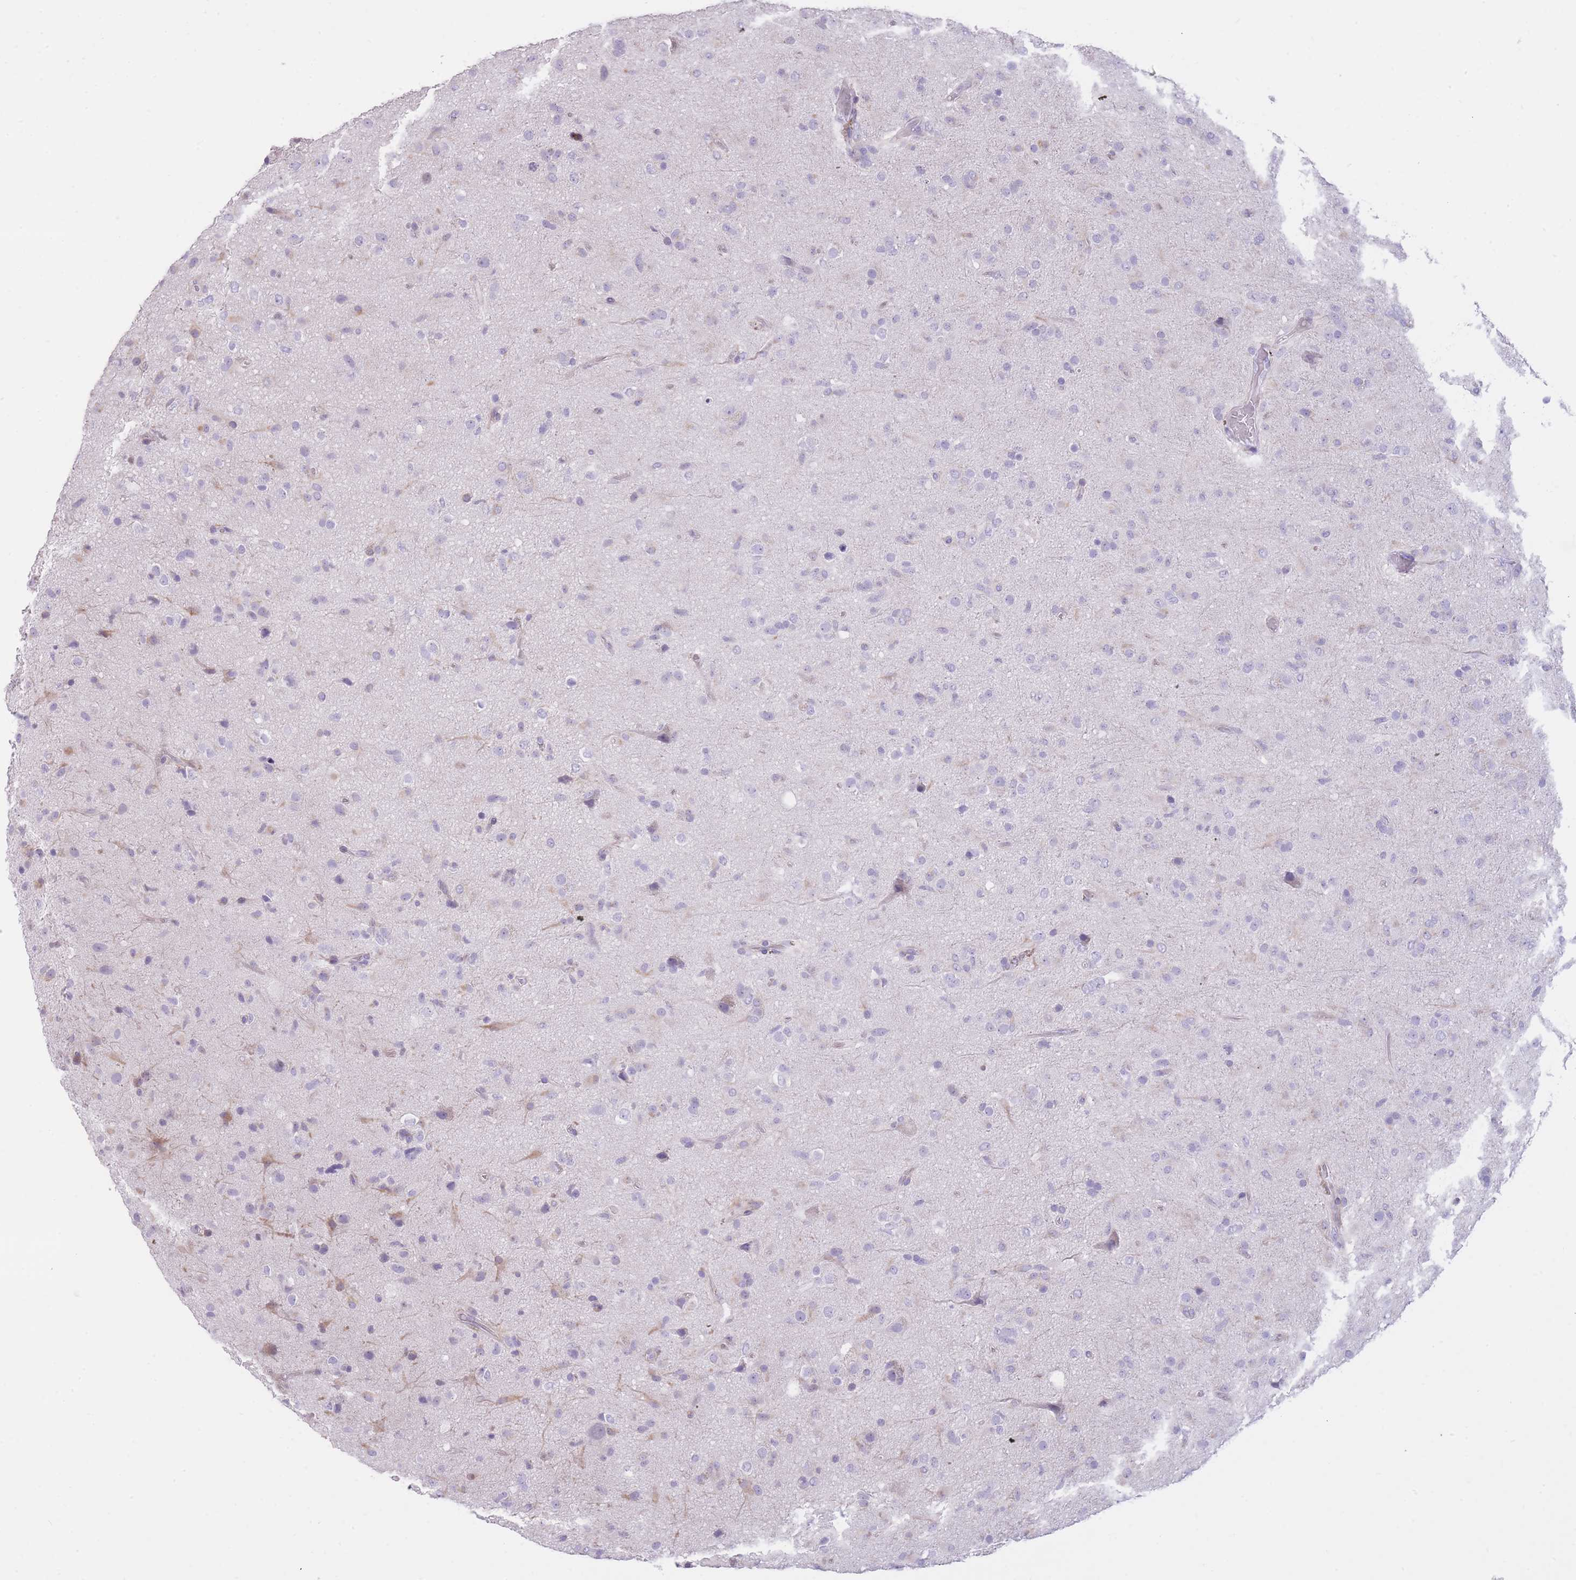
{"staining": {"intensity": "negative", "quantity": "none", "location": "none"}, "tissue": "glioma", "cell_type": "Tumor cells", "image_type": "cancer", "snomed": [{"axis": "morphology", "description": "Glioma, malignant, Low grade"}, {"axis": "topography", "description": "Brain"}], "caption": "Protein analysis of glioma demonstrates no significant staining in tumor cells.", "gene": "IMPG1", "patient": {"sex": "male", "age": 65}}